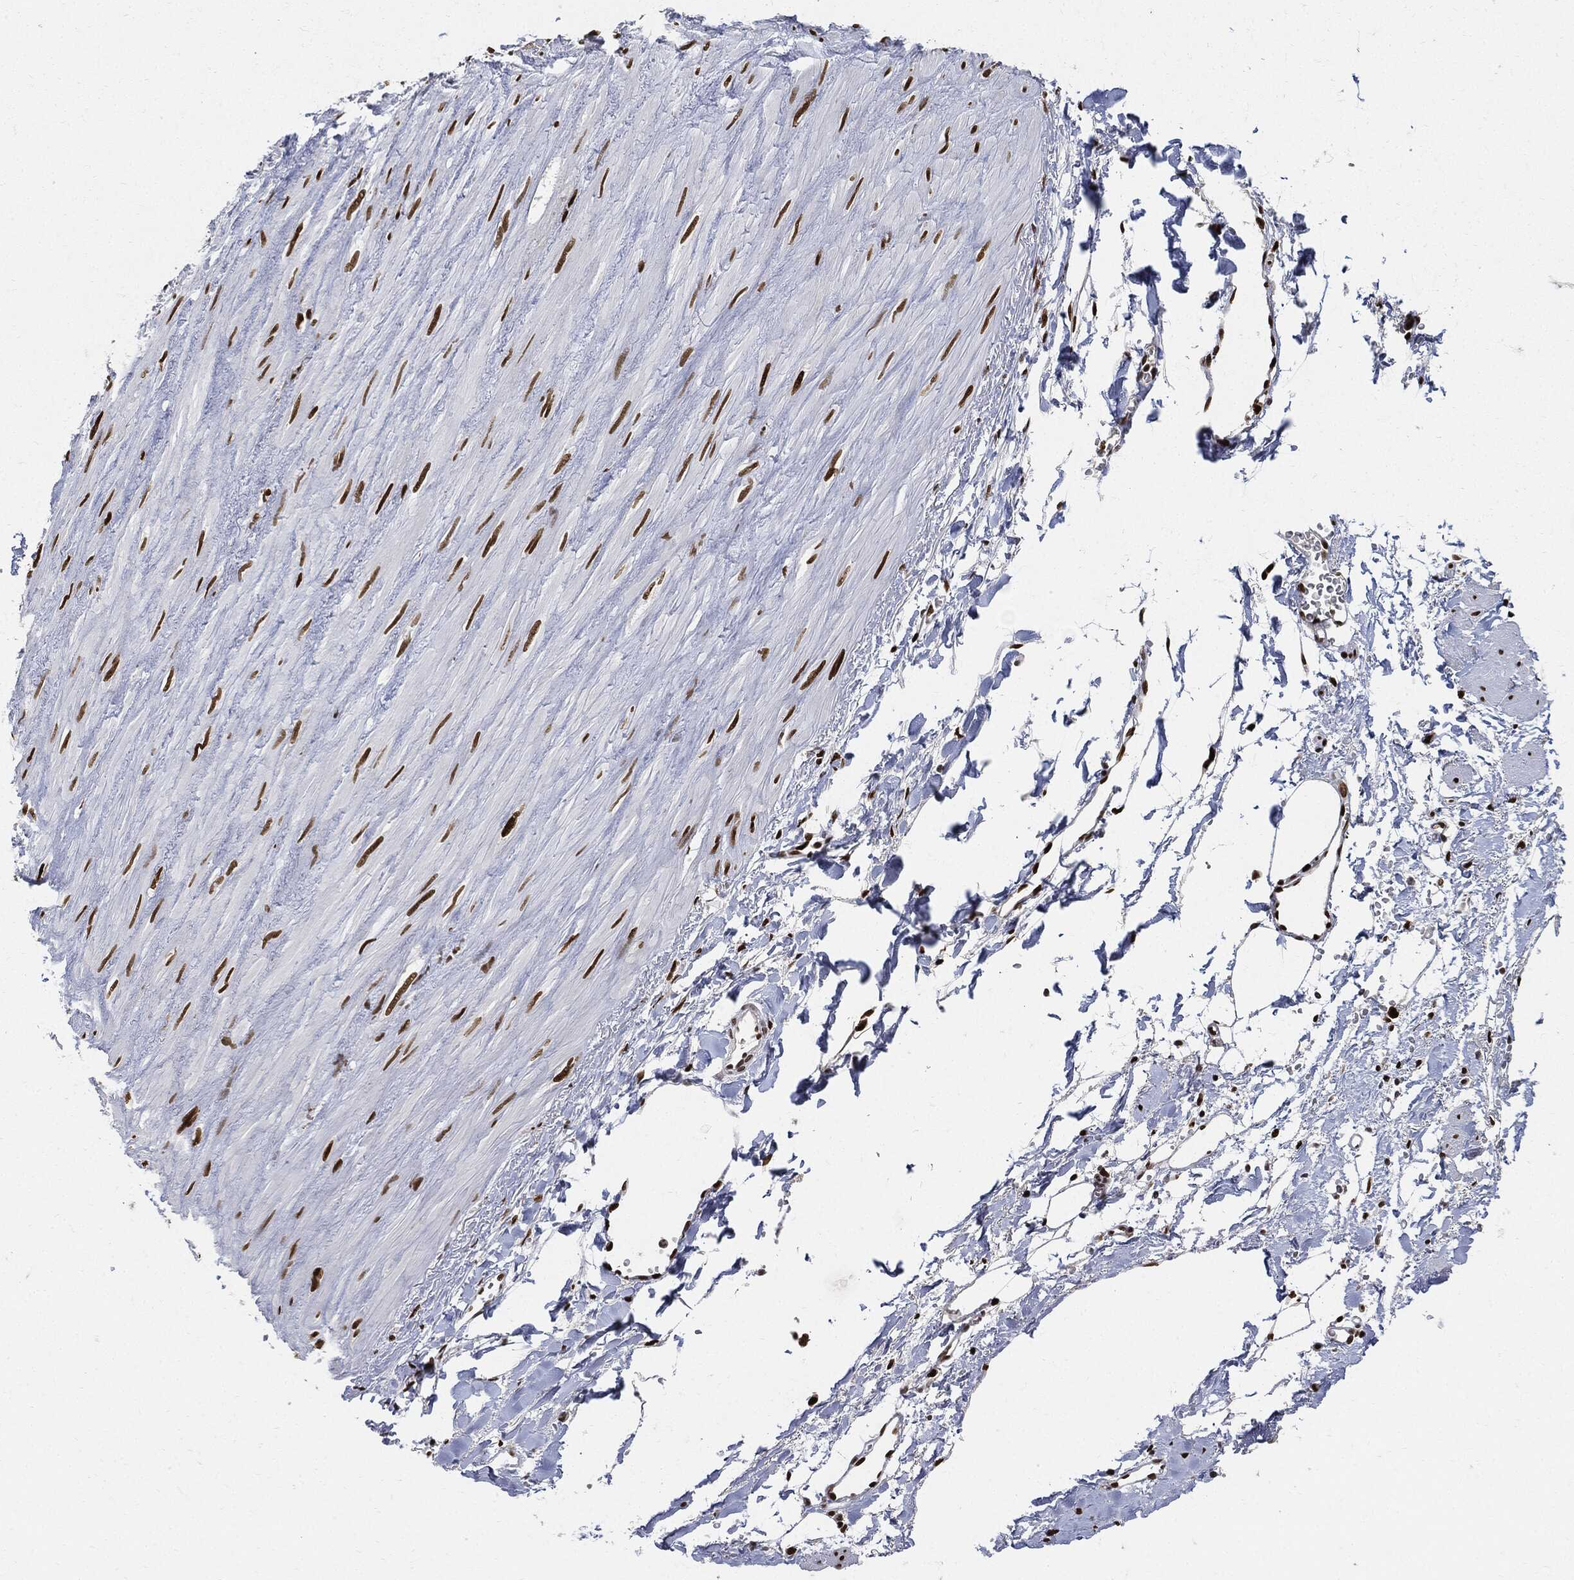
{"staining": {"intensity": "negative", "quantity": "none", "location": "none"}, "tissue": "soft tissue", "cell_type": "Fibroblasts", "image_type": "normal", "snomed": [{"axis": "morphology", "description": "Normal tissue, NOS"}, {"axis": "morphology", "description": "Adenocarcinoma, NOS"}, {"axis": "topography", "description": "Pancreas"}, {"axis": "topography", "description": "Peripheral nerve tissue"}], "caption": "Immunohistochemistry (IHC) image of unremarkable soft tissue stained for a protein (brown), which demonstrates no positivity in fibroblasts. (DAB immunohistochemistry, high magnification).", "gene": "PCNA", "patient": {"sex": "male", "age": 61}}